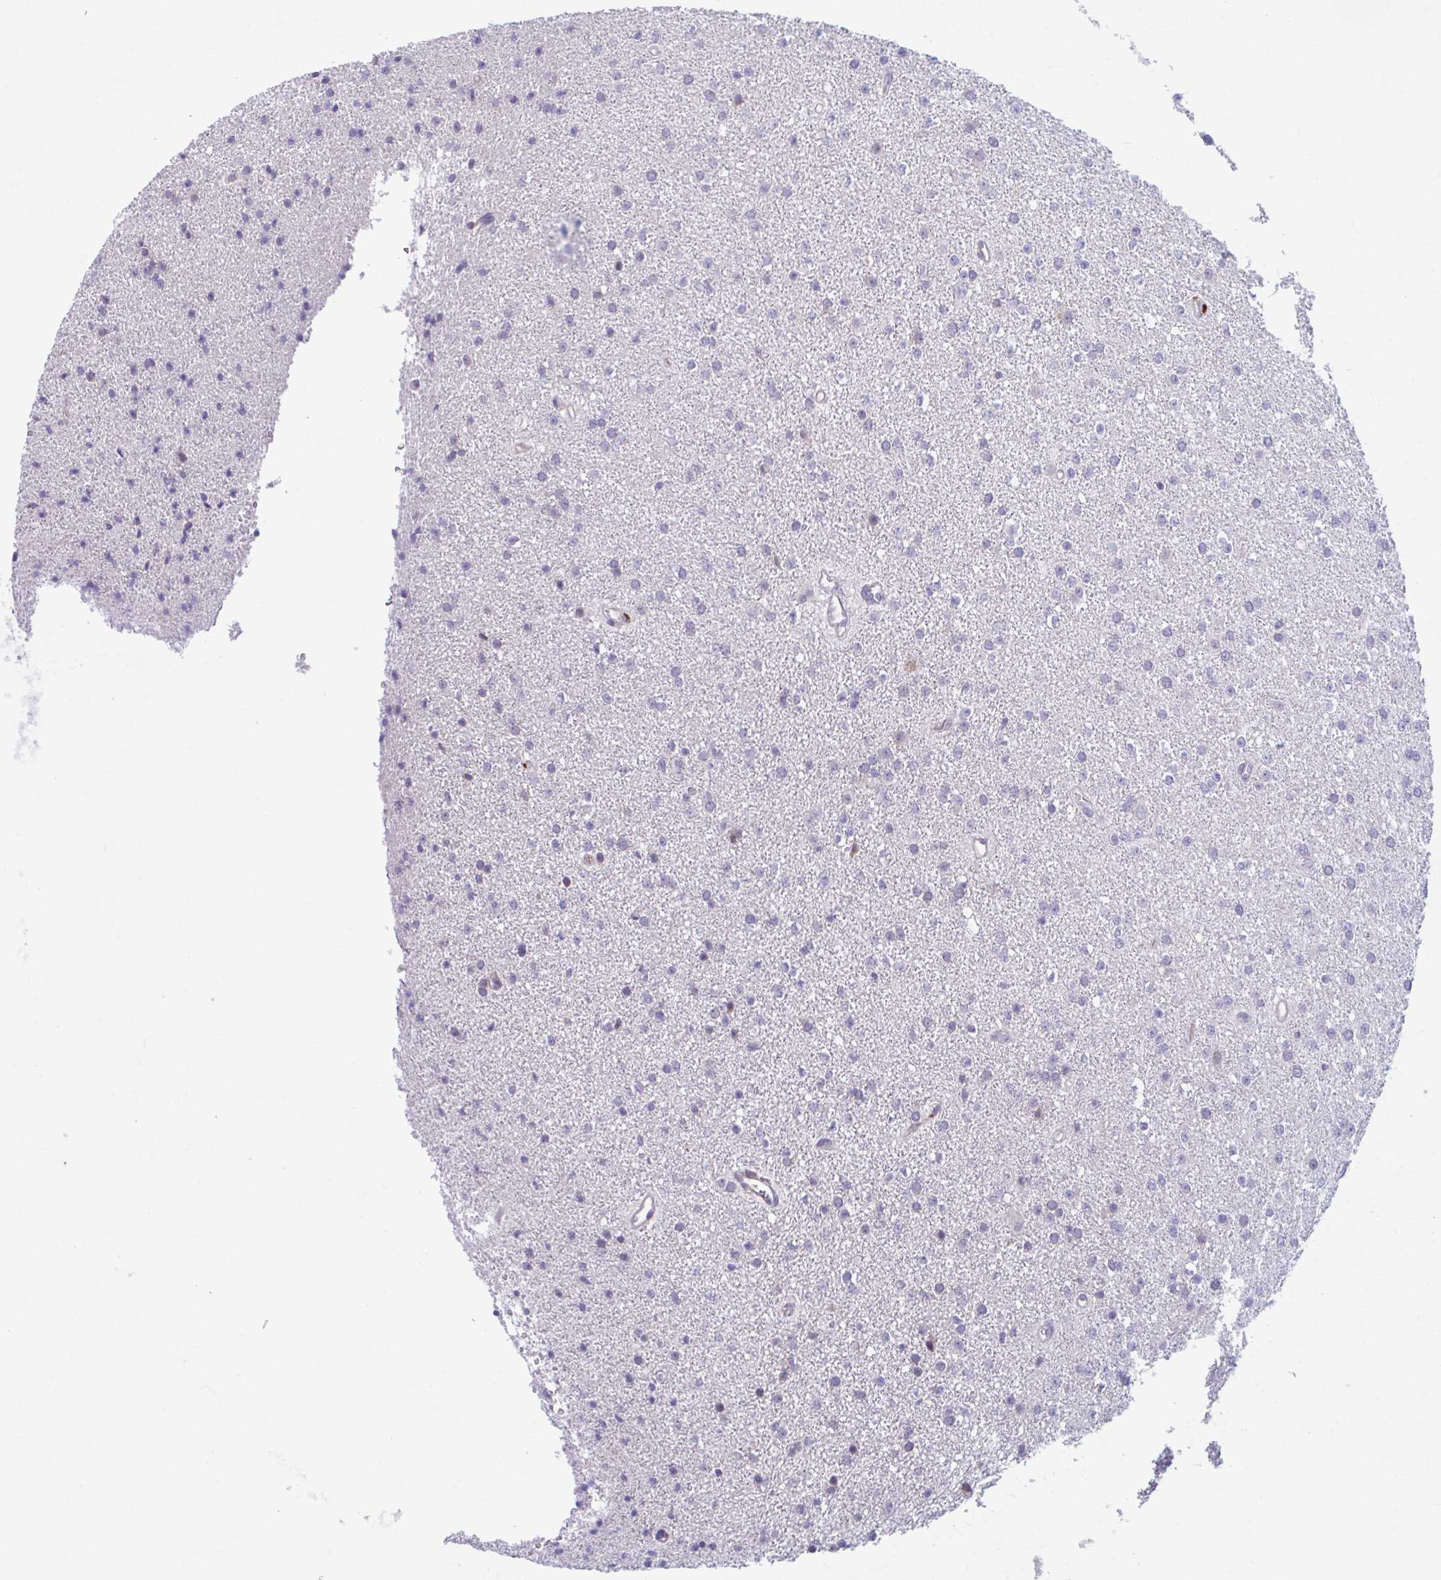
{"staining": {"intensity": "negative", "quantity": "none", "location": "none"}, "tissue": "glioma", "cell_type": "Tumor cells", "image_type": "cancer", "snomed": [{"axis": "morphology", "description": "Glioma, malignant, Low grade"}, {"axis": "topography", "description": "Brain"}], "caption": "Protein analysis of malignant low-grade glioma exhibits no significant expression in tumor cells. The staining was performed using DAB (3,3'-diaminobenzidine) to visualize the protein expression in brown, while the nuclei were stained in blue with hematoxylin (Magnification: 20x).", "gene": "ADAT3", "patient": {"sex": "female", "age": 34}}